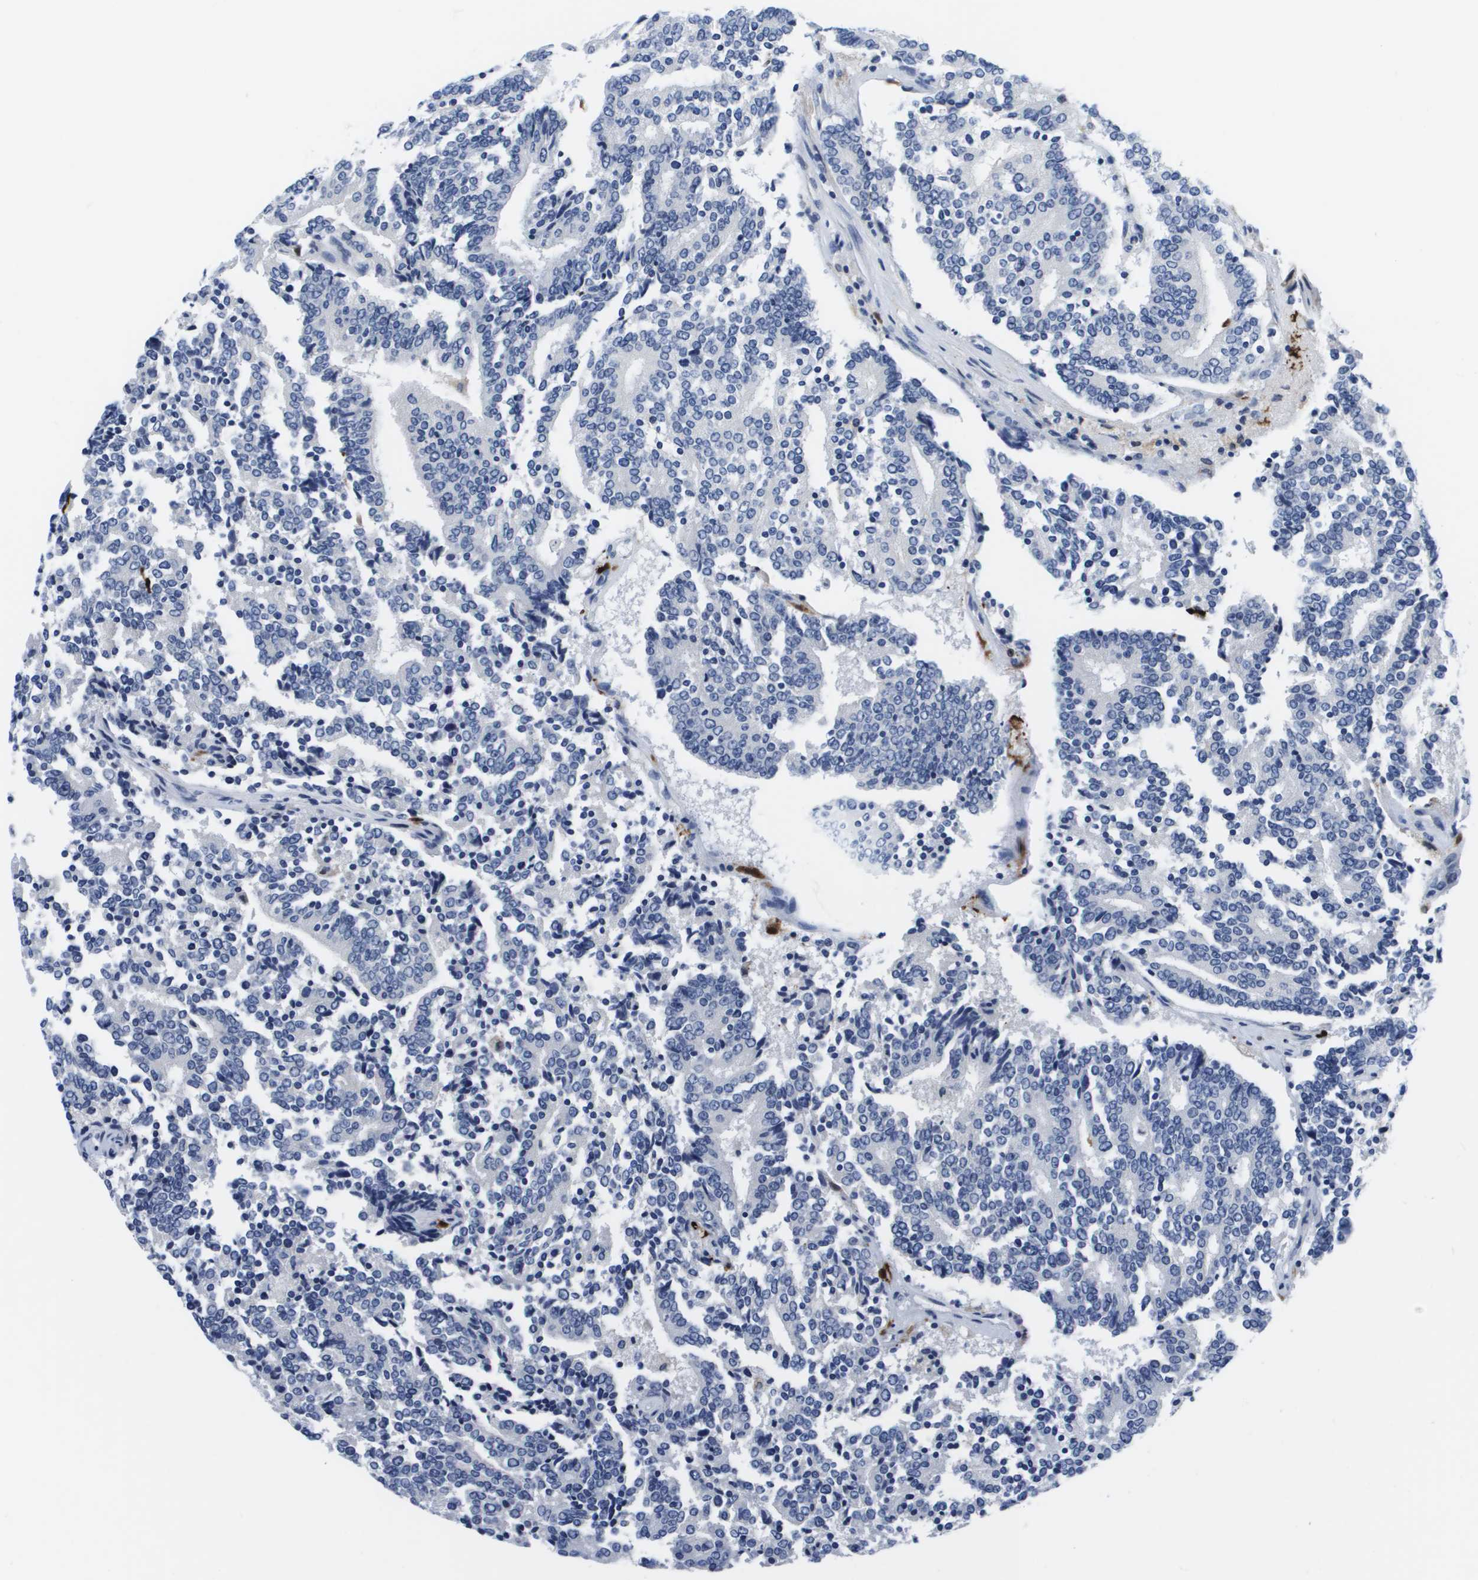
{"staining": {"intensity": "negative", "quantity": "none", "location": "none"}, "tissue": "prostate cancer", "cell_type": "Tumor cells", "image_type": "cancer", "snomed": [{"axis": "morphology", "description": "Normal tissue, NOS"}, {"axis": "morphology", "description": "Adenocarcinoma, High grade"}, {"axis": "topography", "description": "Prostate"}, {"axis": "topography", "description": "Seminal veicle"}], "caption": "This is an immunohistochemistry (IHC) micrograph of prostate cancer. There is no staining in tumor cells.", "gene": "HMOX1", "patient": {"sex": "male", "age": 55}}